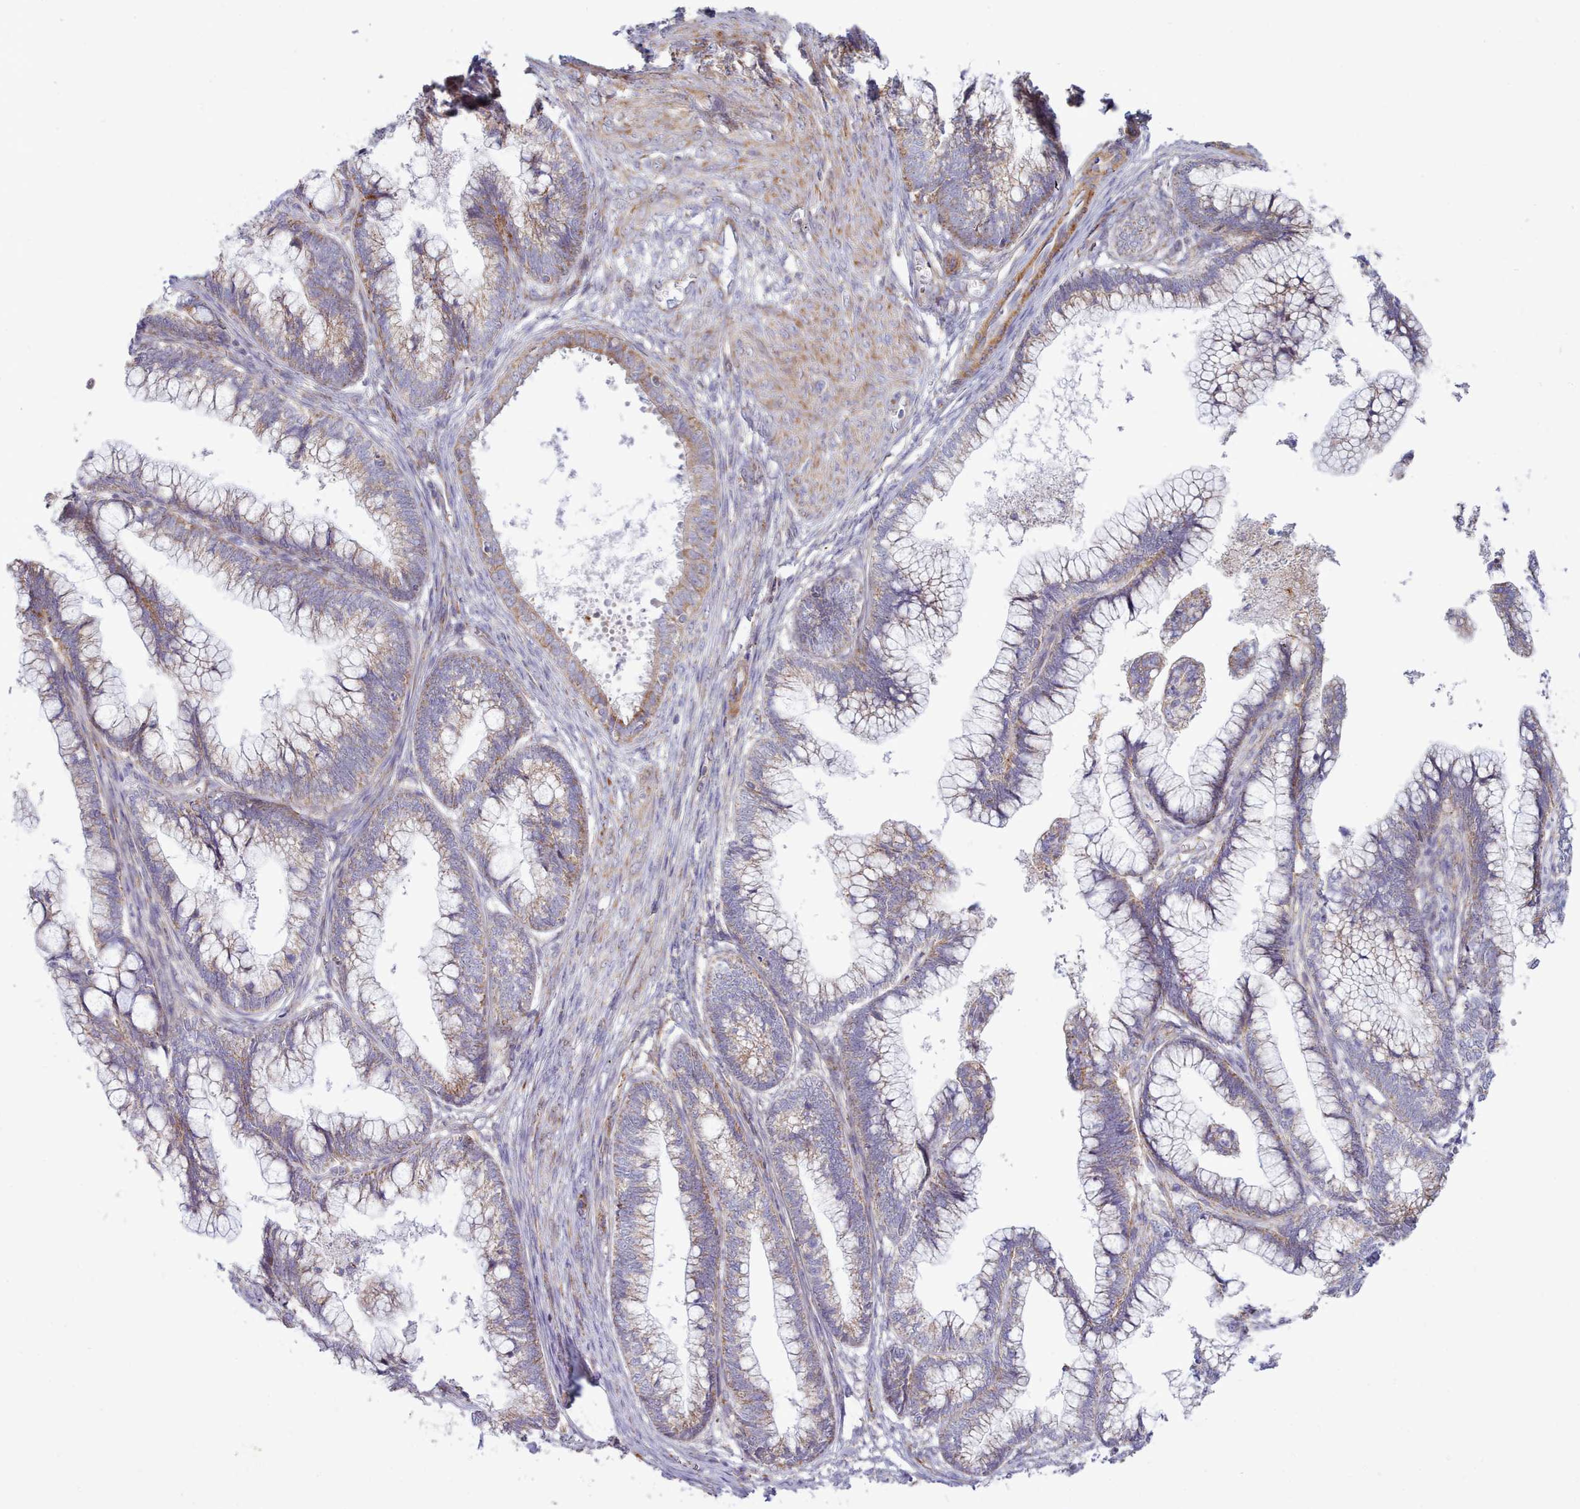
{"staining": {"intensity": "moderate", "quantity": "25%-75%", "location": "cytoplasmic/membranous"}, "tissue": "cervical cancer", "cell_type": "Tumor cells", "image_type": "cancer", "snomed": [{"axis": "morphology", "description": "Adenocarcinoma, NOS"}, {"axis": "topography", "description": "Cervix"}], "caption": "This histopathology image exhibits cervical cancer (adenocarcinoma) stained with IHC to label a protein in brown. The cytoplasmic/membranous of tumor cells show moderate positivity for the protein. Nuclei are counter-stained blue.", "gene": "MRPL21", "patient": {"sex": "female", "age": 44}}